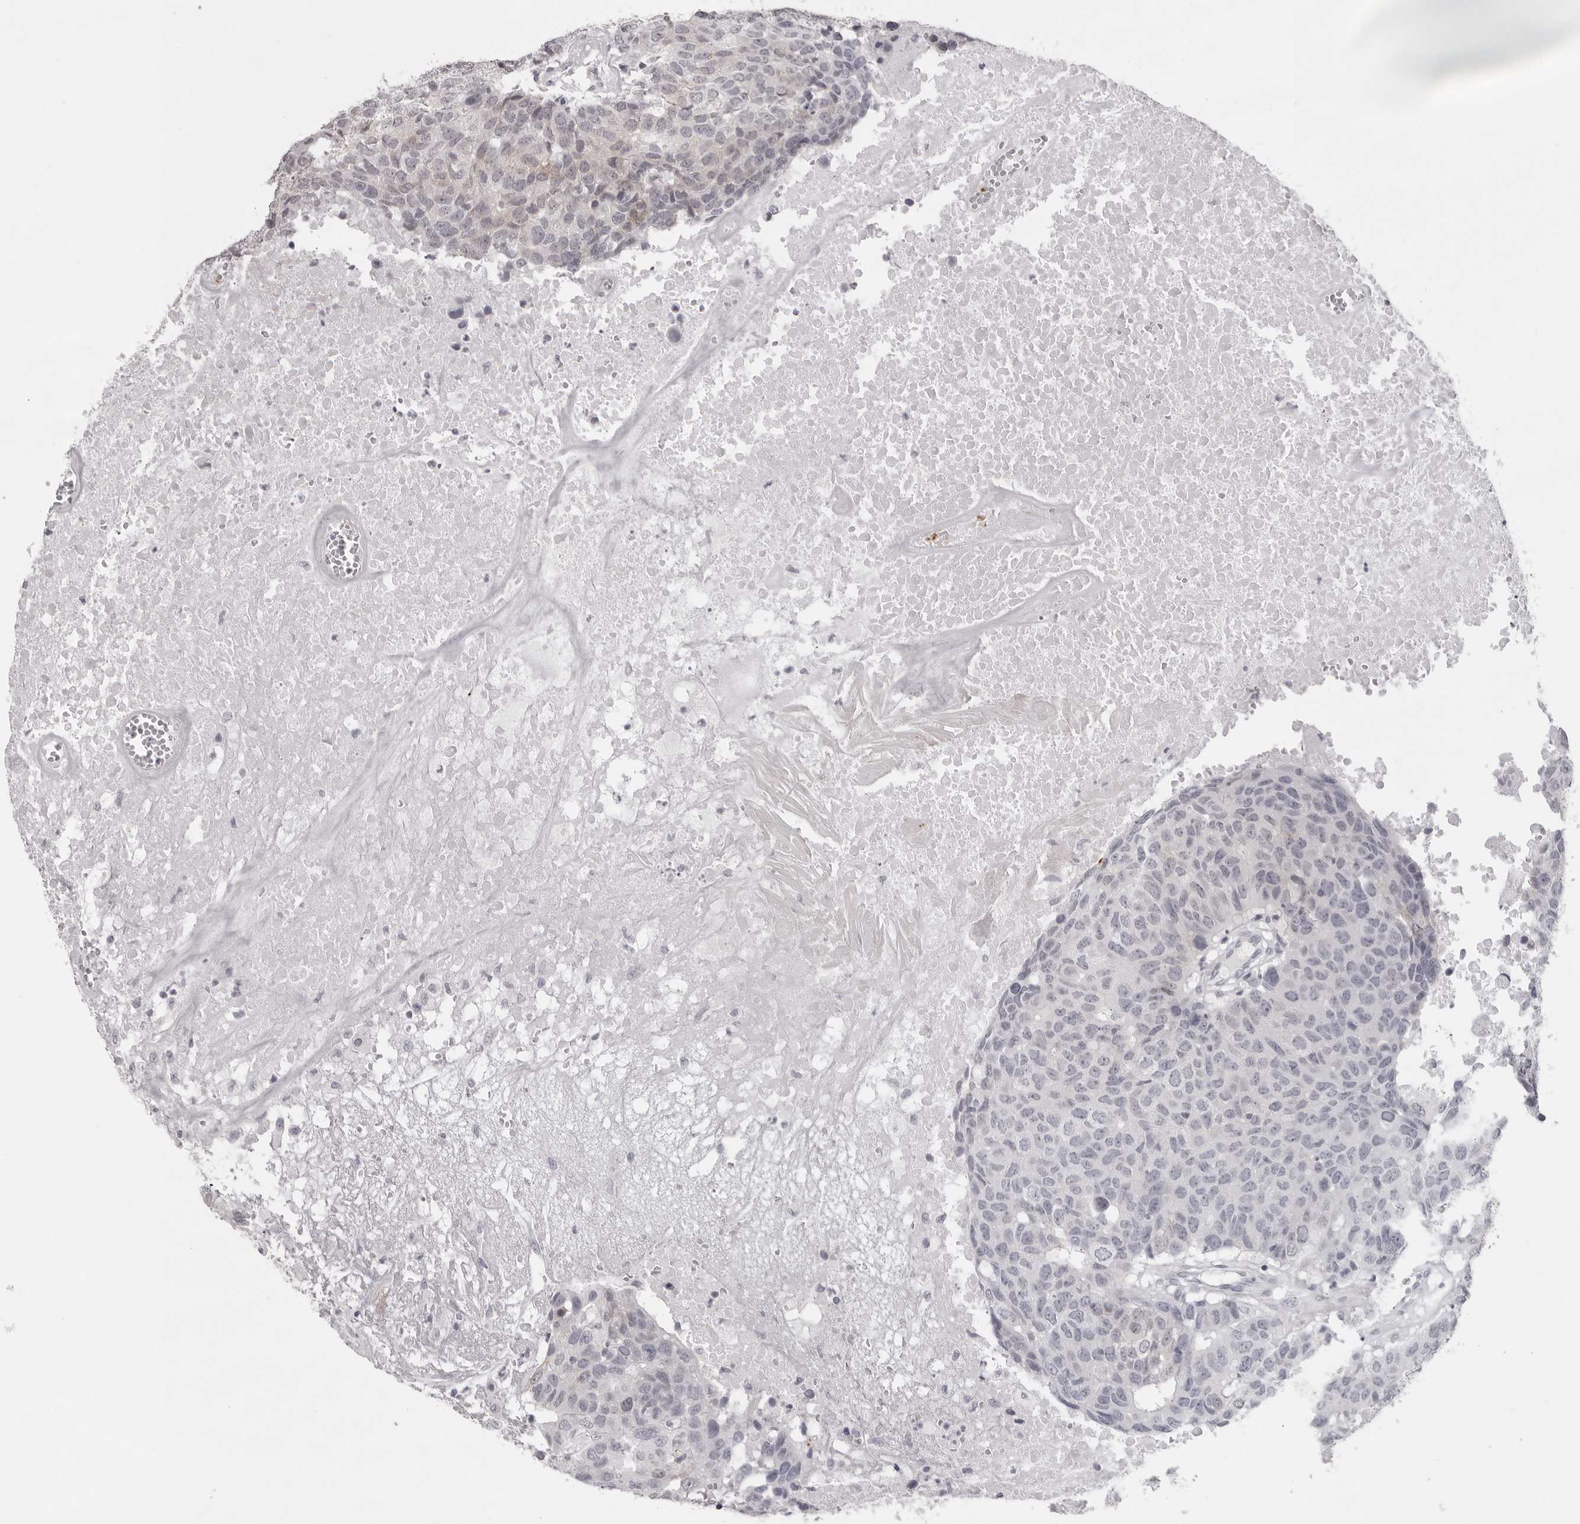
{"staining": {"intensity": "negative", "quantity": "none", "location": "none"}, "tissue": "head and neck cancer", "cell_type": "Tumor cells", "image_type": "cancer", "snomed": [{"axis": "morphology", "description": "Squamous cell carcinoma, NOS"}, {"axis": "topography", "description": "Head-Neck"}], "caption": "Tumor cells show no significant positivity in squamous cell carcinoma (head and neck).", "gene": "NUDT18", "patient": {"sex": "male", "age": 66}}